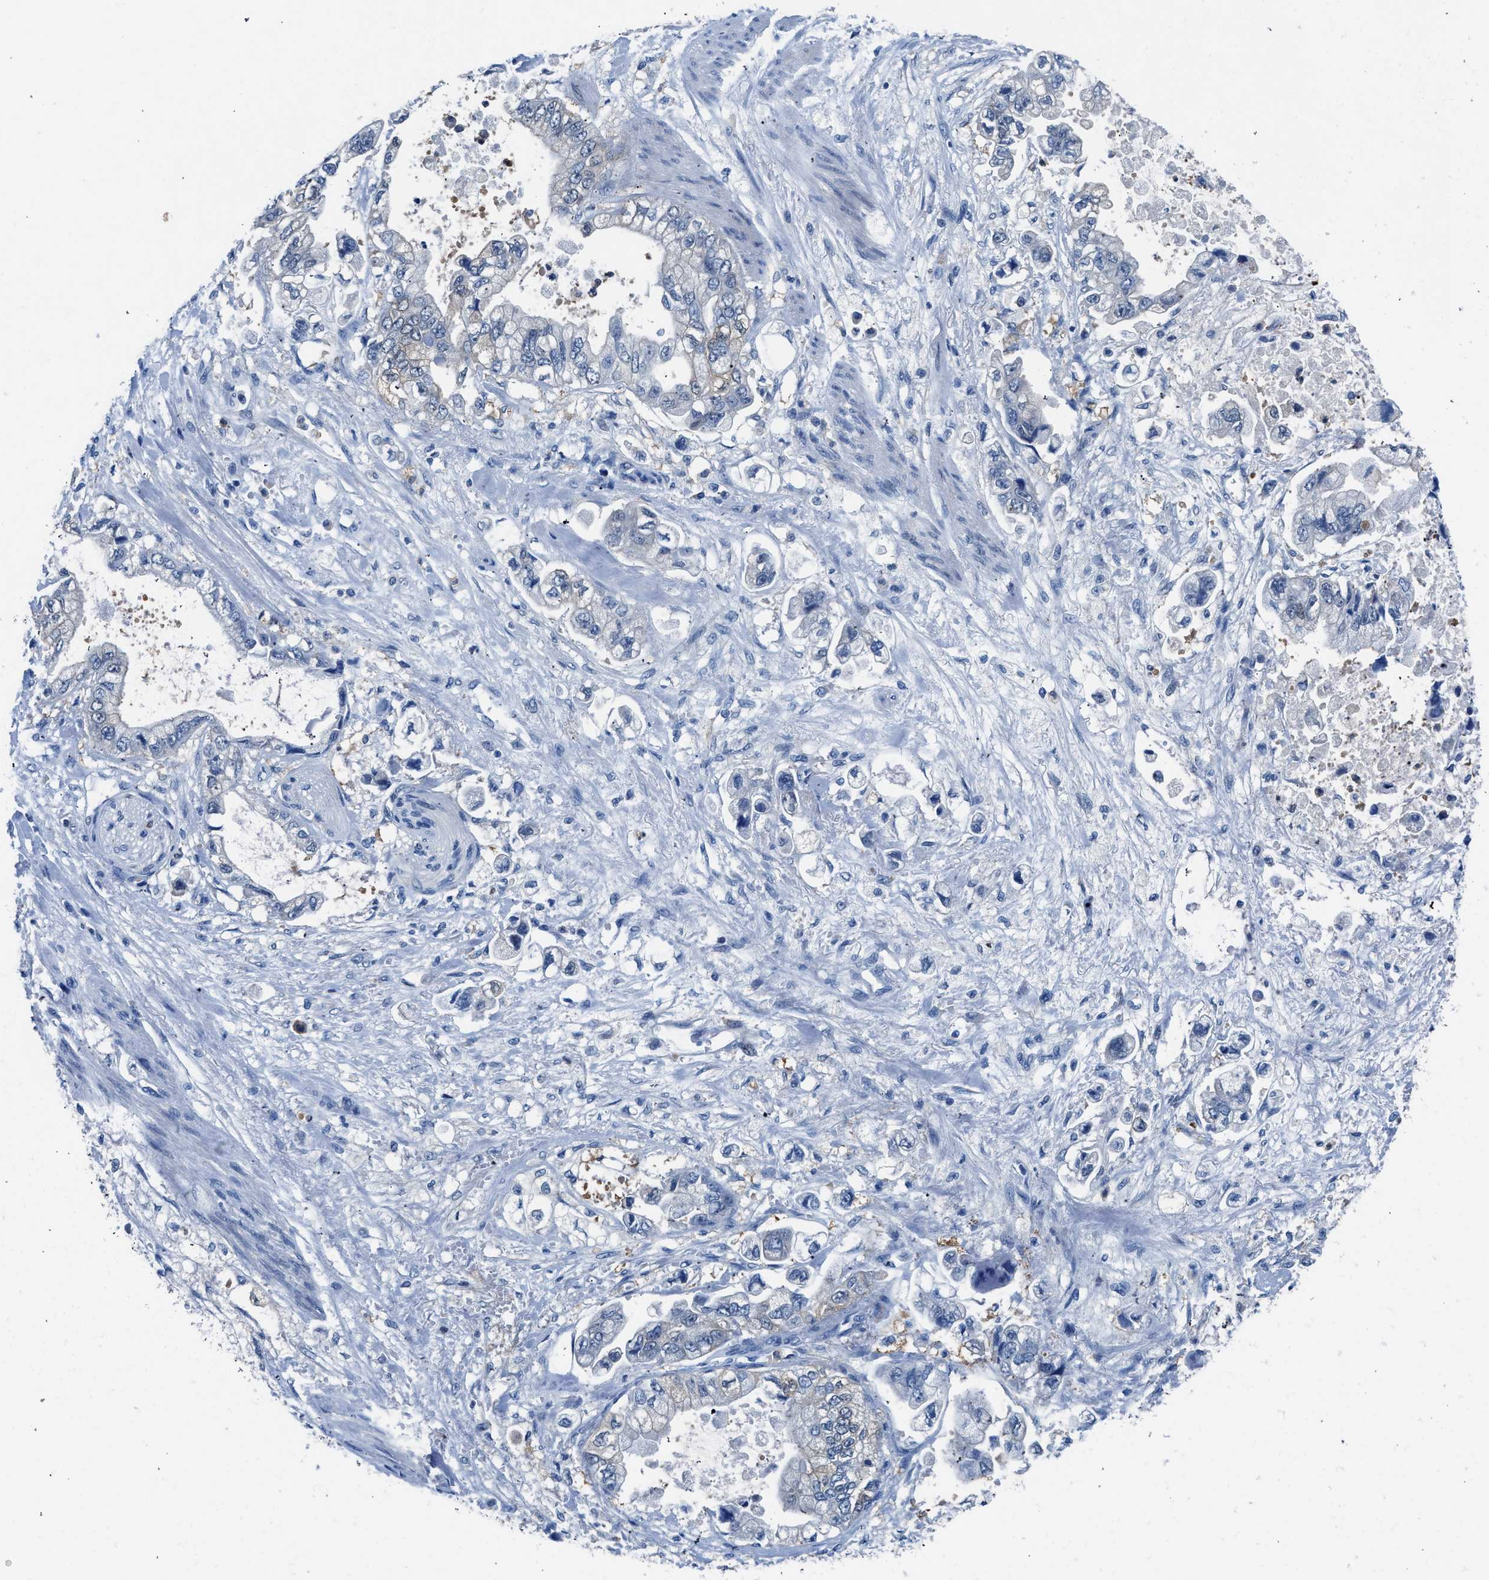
{"staining": {"intensity": "negative", "quantity": "none", "location": "none"}, "tissue": "stomach cancer", "cell_type": "Tumor cells", "image_type": "cancer", "snomed": [{"axis": "morphology", "description": "Normal tissue, NOS"}, {"axis": "morphology", "description": "Adenocarcinoma, NOS"}, {"axis": "topography", "description": "Stomach"}], "caption": "Protein analysis of stomach cancer (adenocarcinoma) reveals no significant expression in tumor cells.", "gene": "FADS6", "patient": {"sex": "male", "age": 62}}